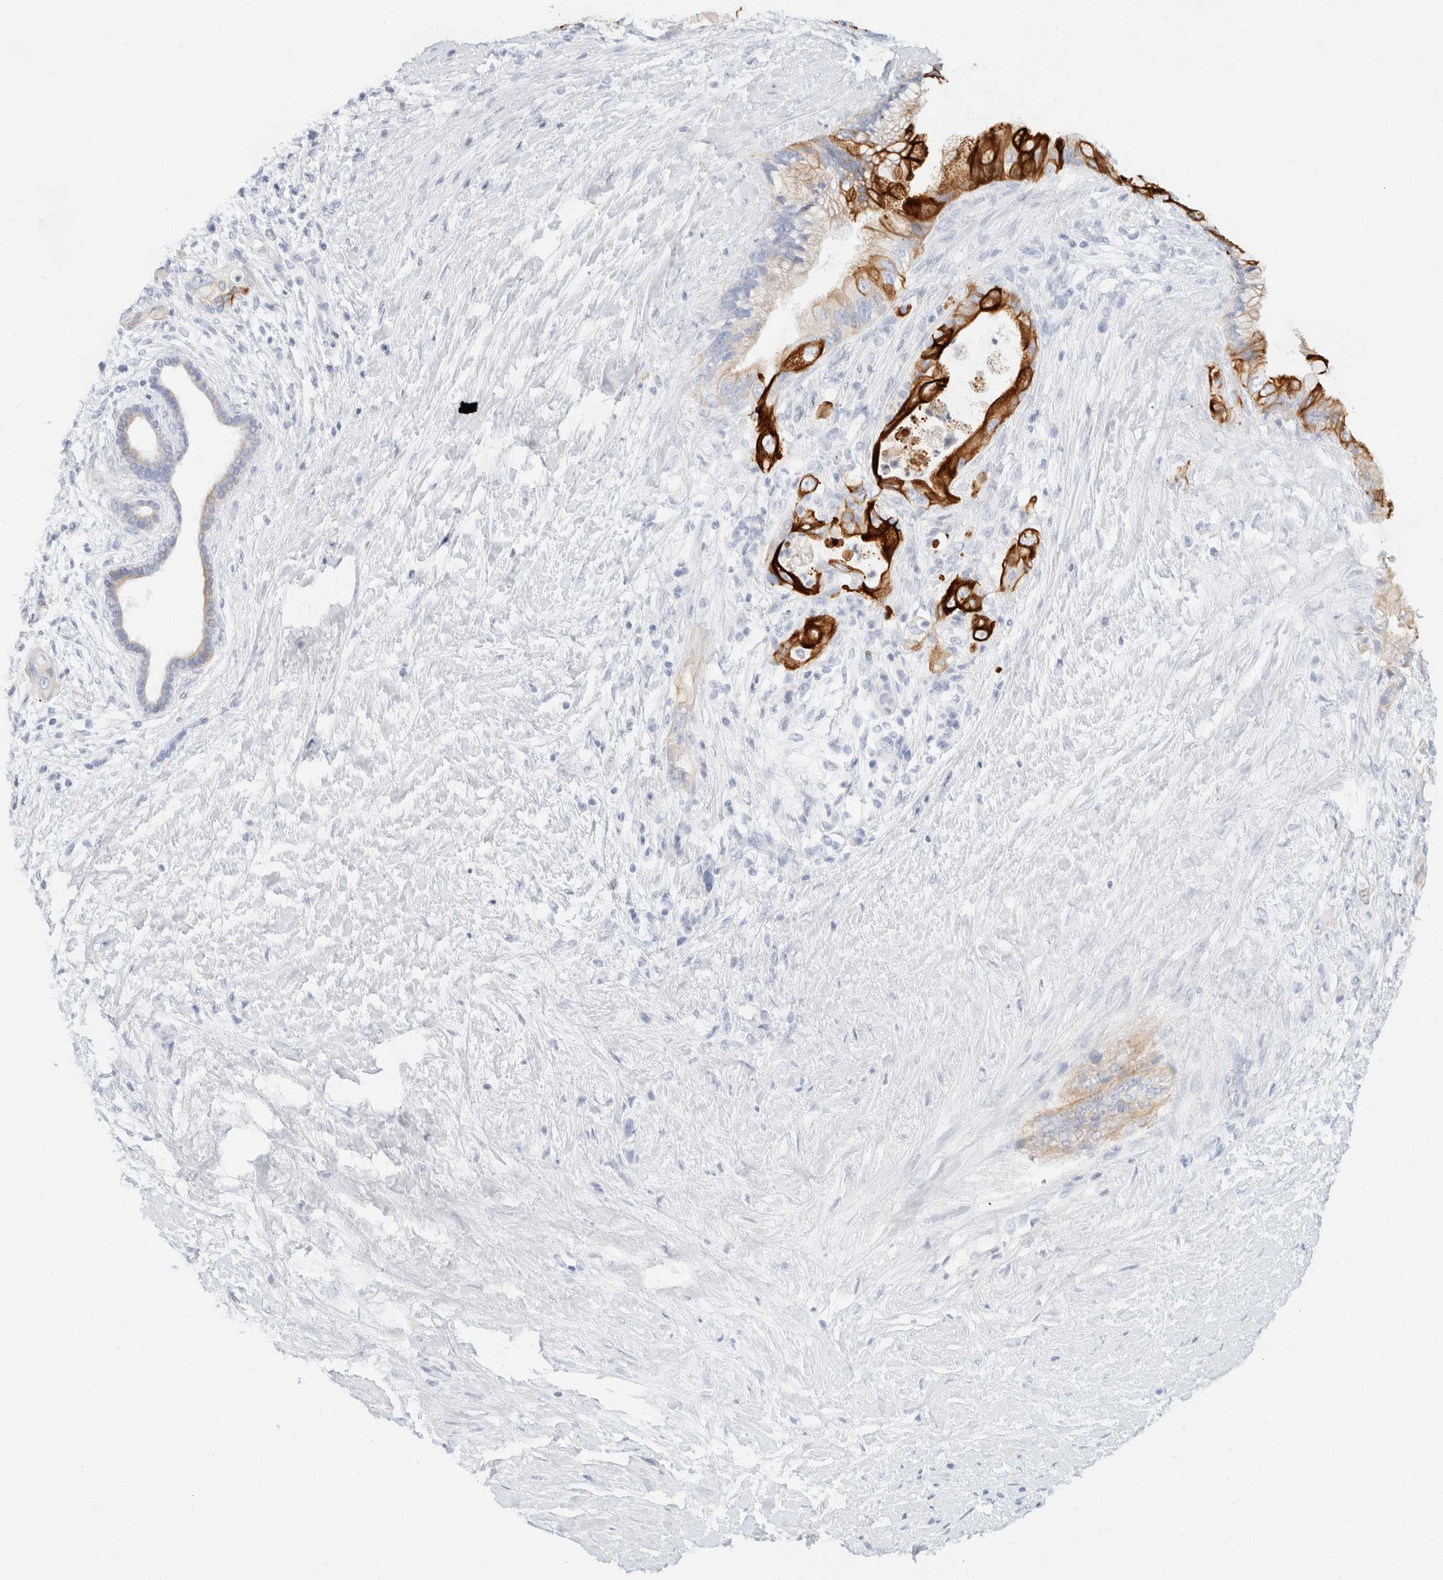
{"staining": {"intensity": "strong", "quantity": "<25%", "location": "cytoplasmic/membranous"}, "tissue": "pancreatic cancer", "cell_type": "Tumor cells", "image_type": "cancer", "snomed": [{"axis": "morphology", "description": "Adenocarcinoma, NOS"}, {"axis": "topography", "description": "Pancreas"}], "caption": "A brown stain labels strong cytoplasmic/membranous positivity of a protein in pancreatic cancer (adenocarcinoma) tumor cells. The protein is shown in brown color, while the nuclei are stained blue.", "gene": "KRT20", "patient": {"sex": "male", "age": 59}}